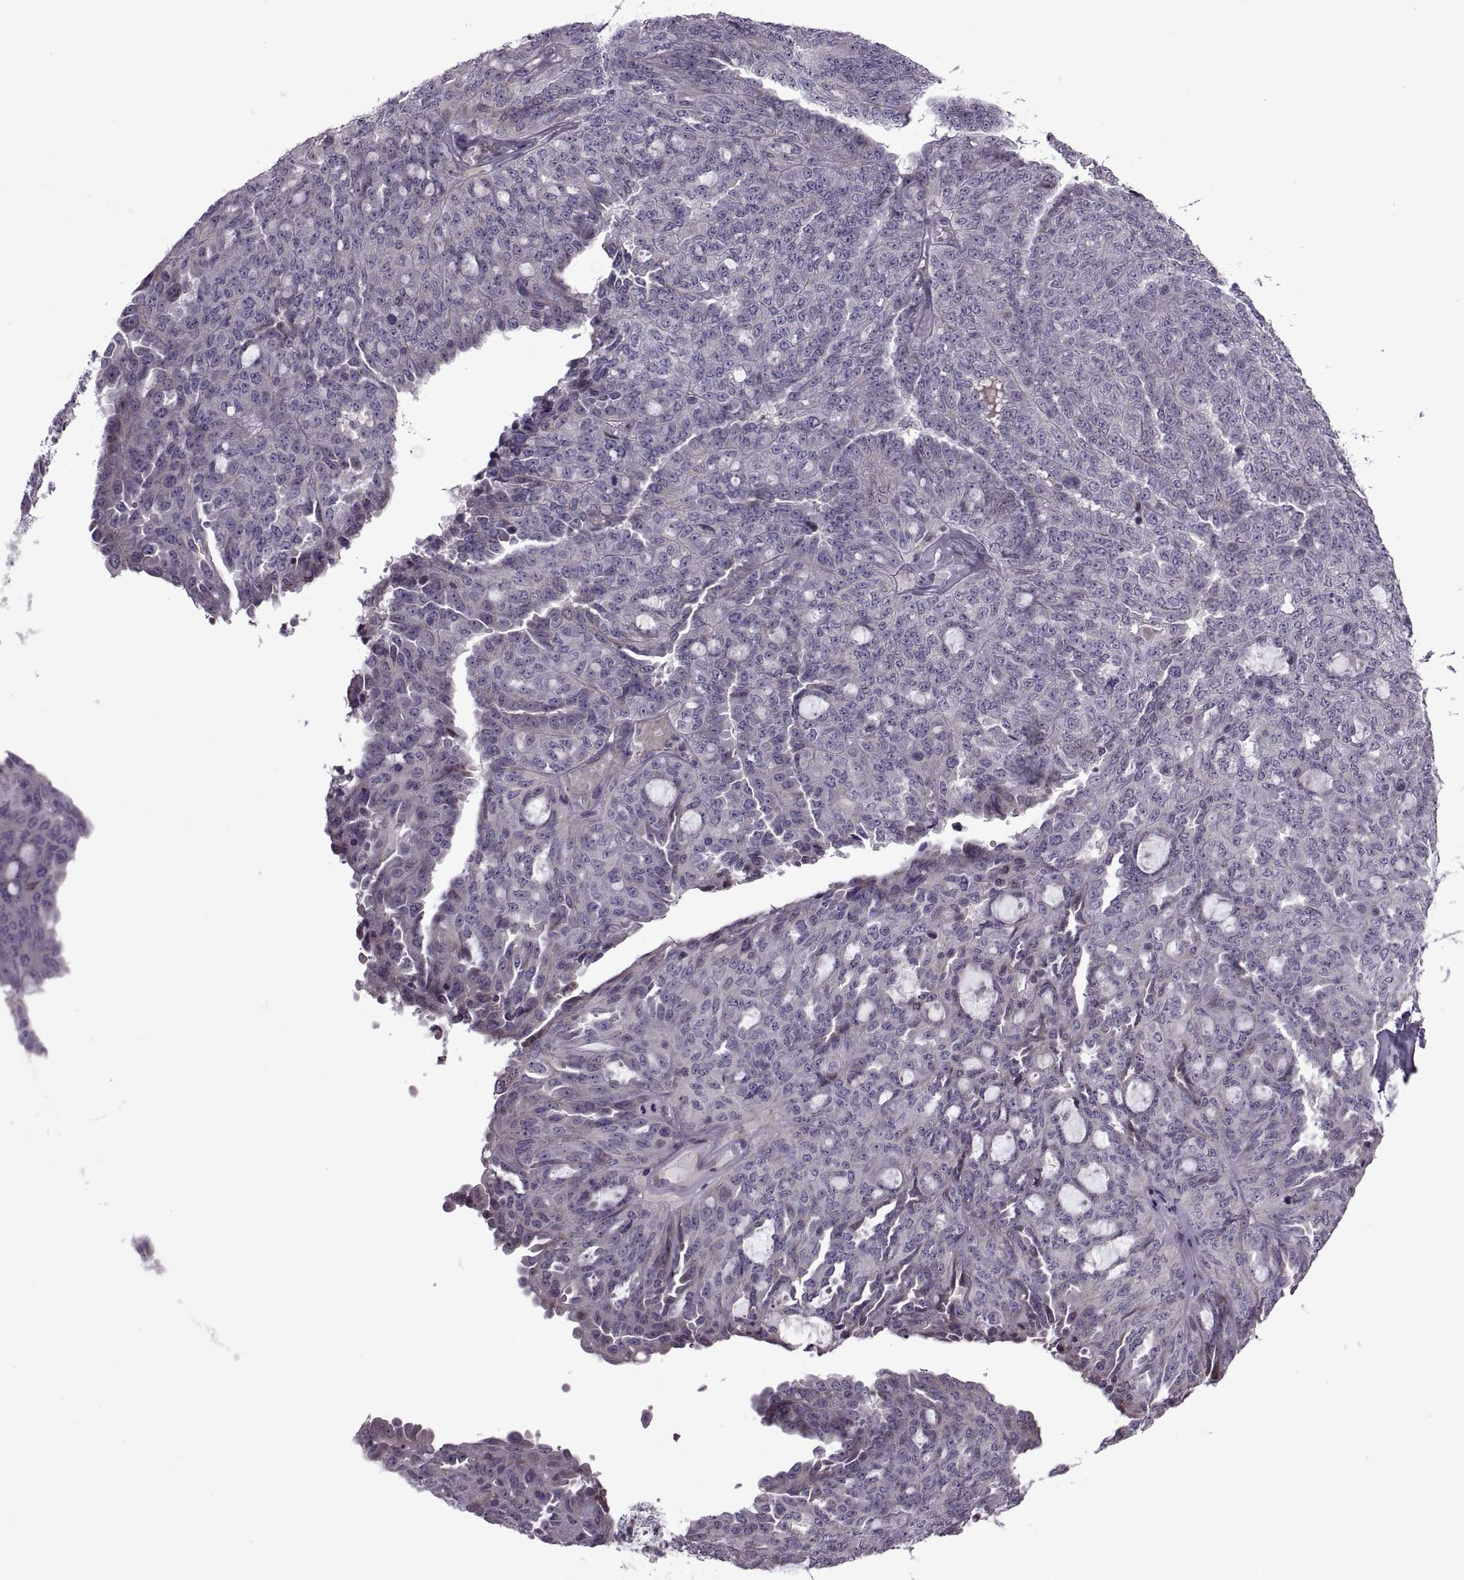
{"staining": {"intensity": "negative", "quantity": "none", "location": "none"}, "tissue": "ovarian cancer", "cell_type": "Tumor cells", "image_type": "cancer", "snomed": [{"axis": "morphology", "description": "Cystadenocarcinoma, serous, NOS"}, {"axis": "topography", "description": "Ovary"}], "caption": "This is a histopathology image of immunohistochemistry staining of serous cystadenocarcinoma (ovarian), which shows no positivity in tumor cells.", "gene": "ODF3", "patient": {"sex": "female", "age": 71}}